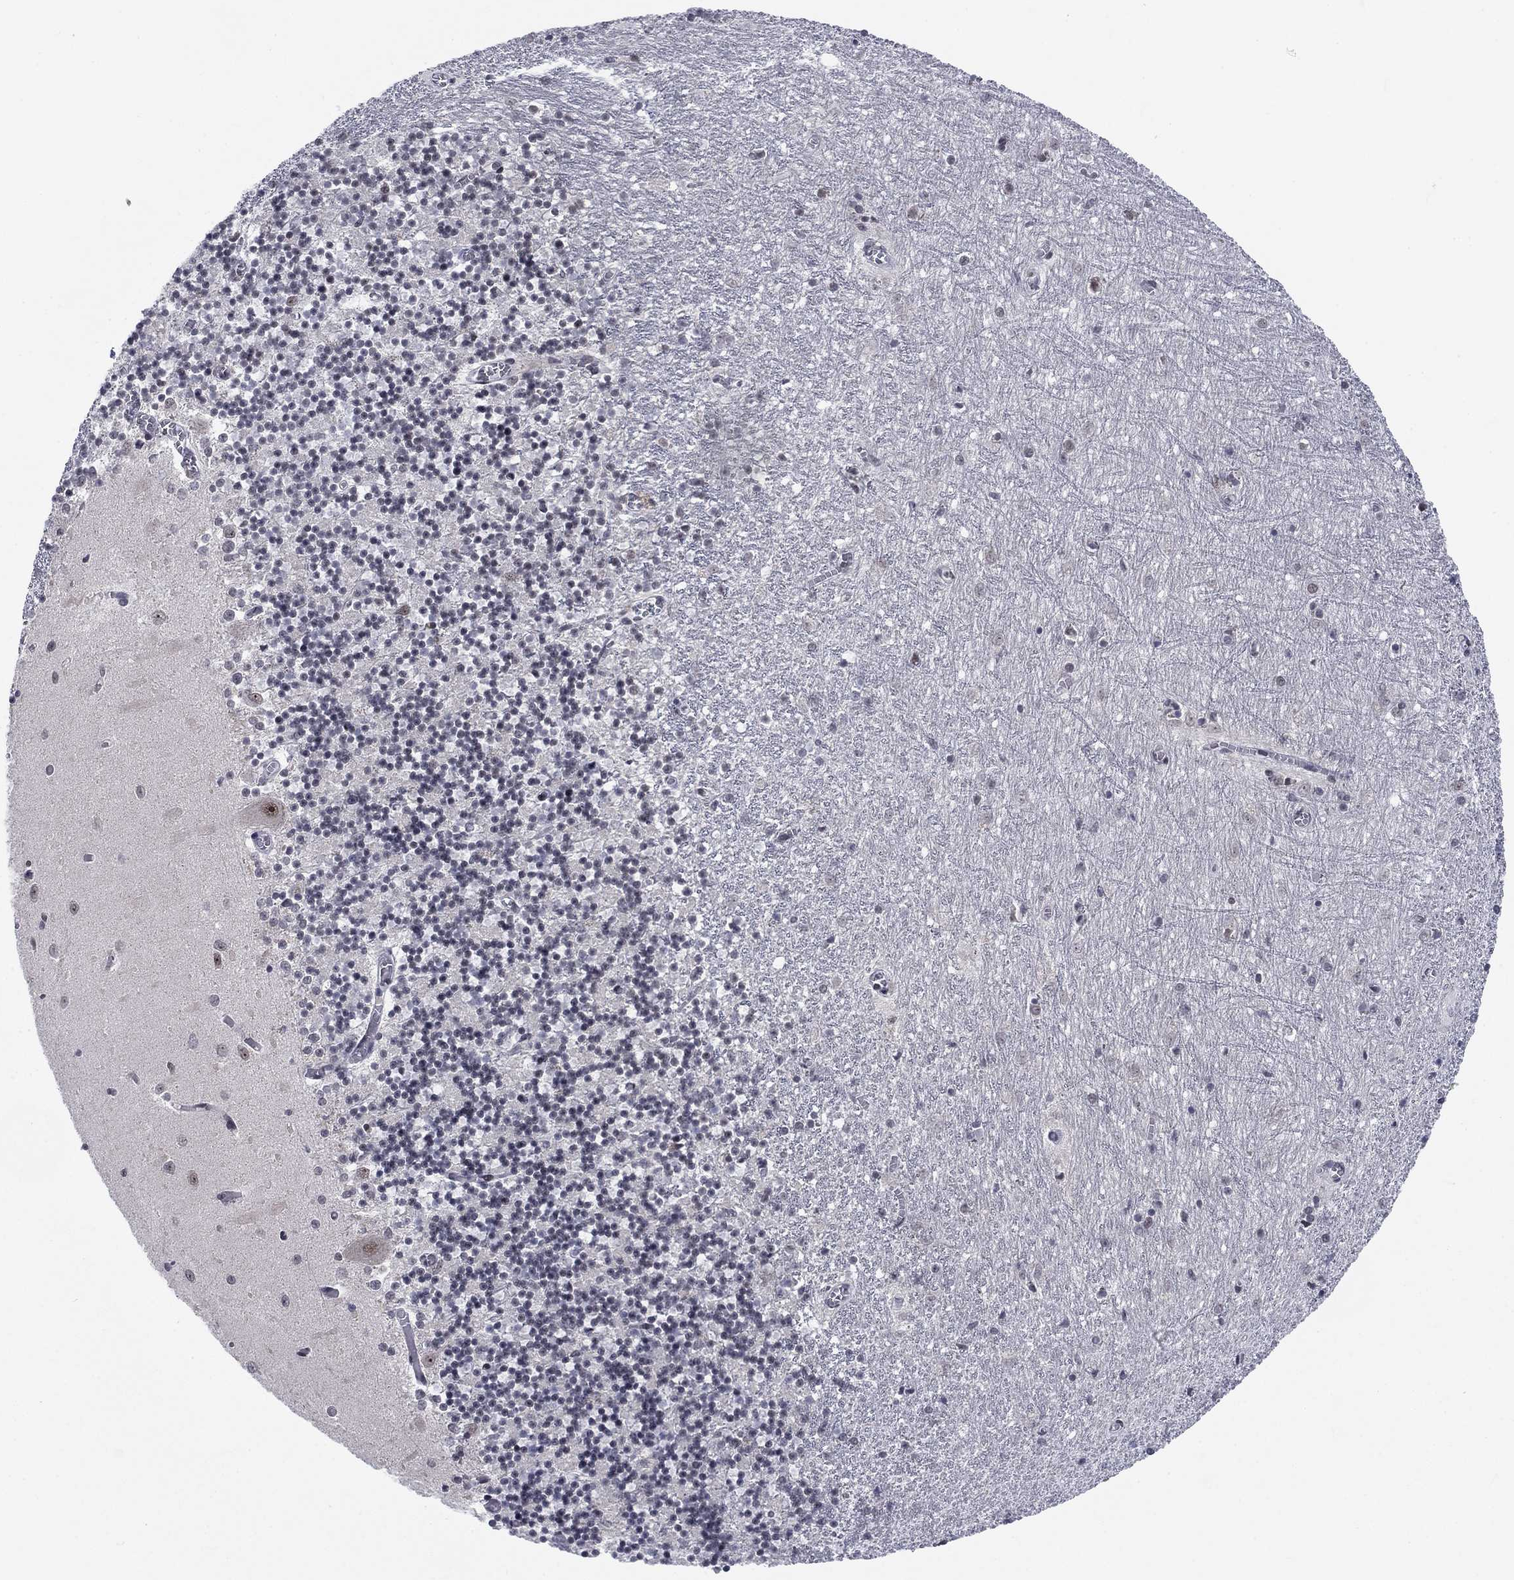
{"staining": {"intensity": "negative", "quantity": "none", "location": "none"}, "tissue": "cerebellum", "cell_type": "Cells in granular layer", "image_type": "normal", "snomed": [{"axis": "morphology", "description": "Normal tissue, NOS"}, {"axis": "topography", "description": "Cerebellum"}], "caption": "The histopathology image demonstrates no staining of cells in granular layer in unremarkable cerebellum.", "gene": "FYTTD1", "patient": {"sex": "female", "age": 64}}